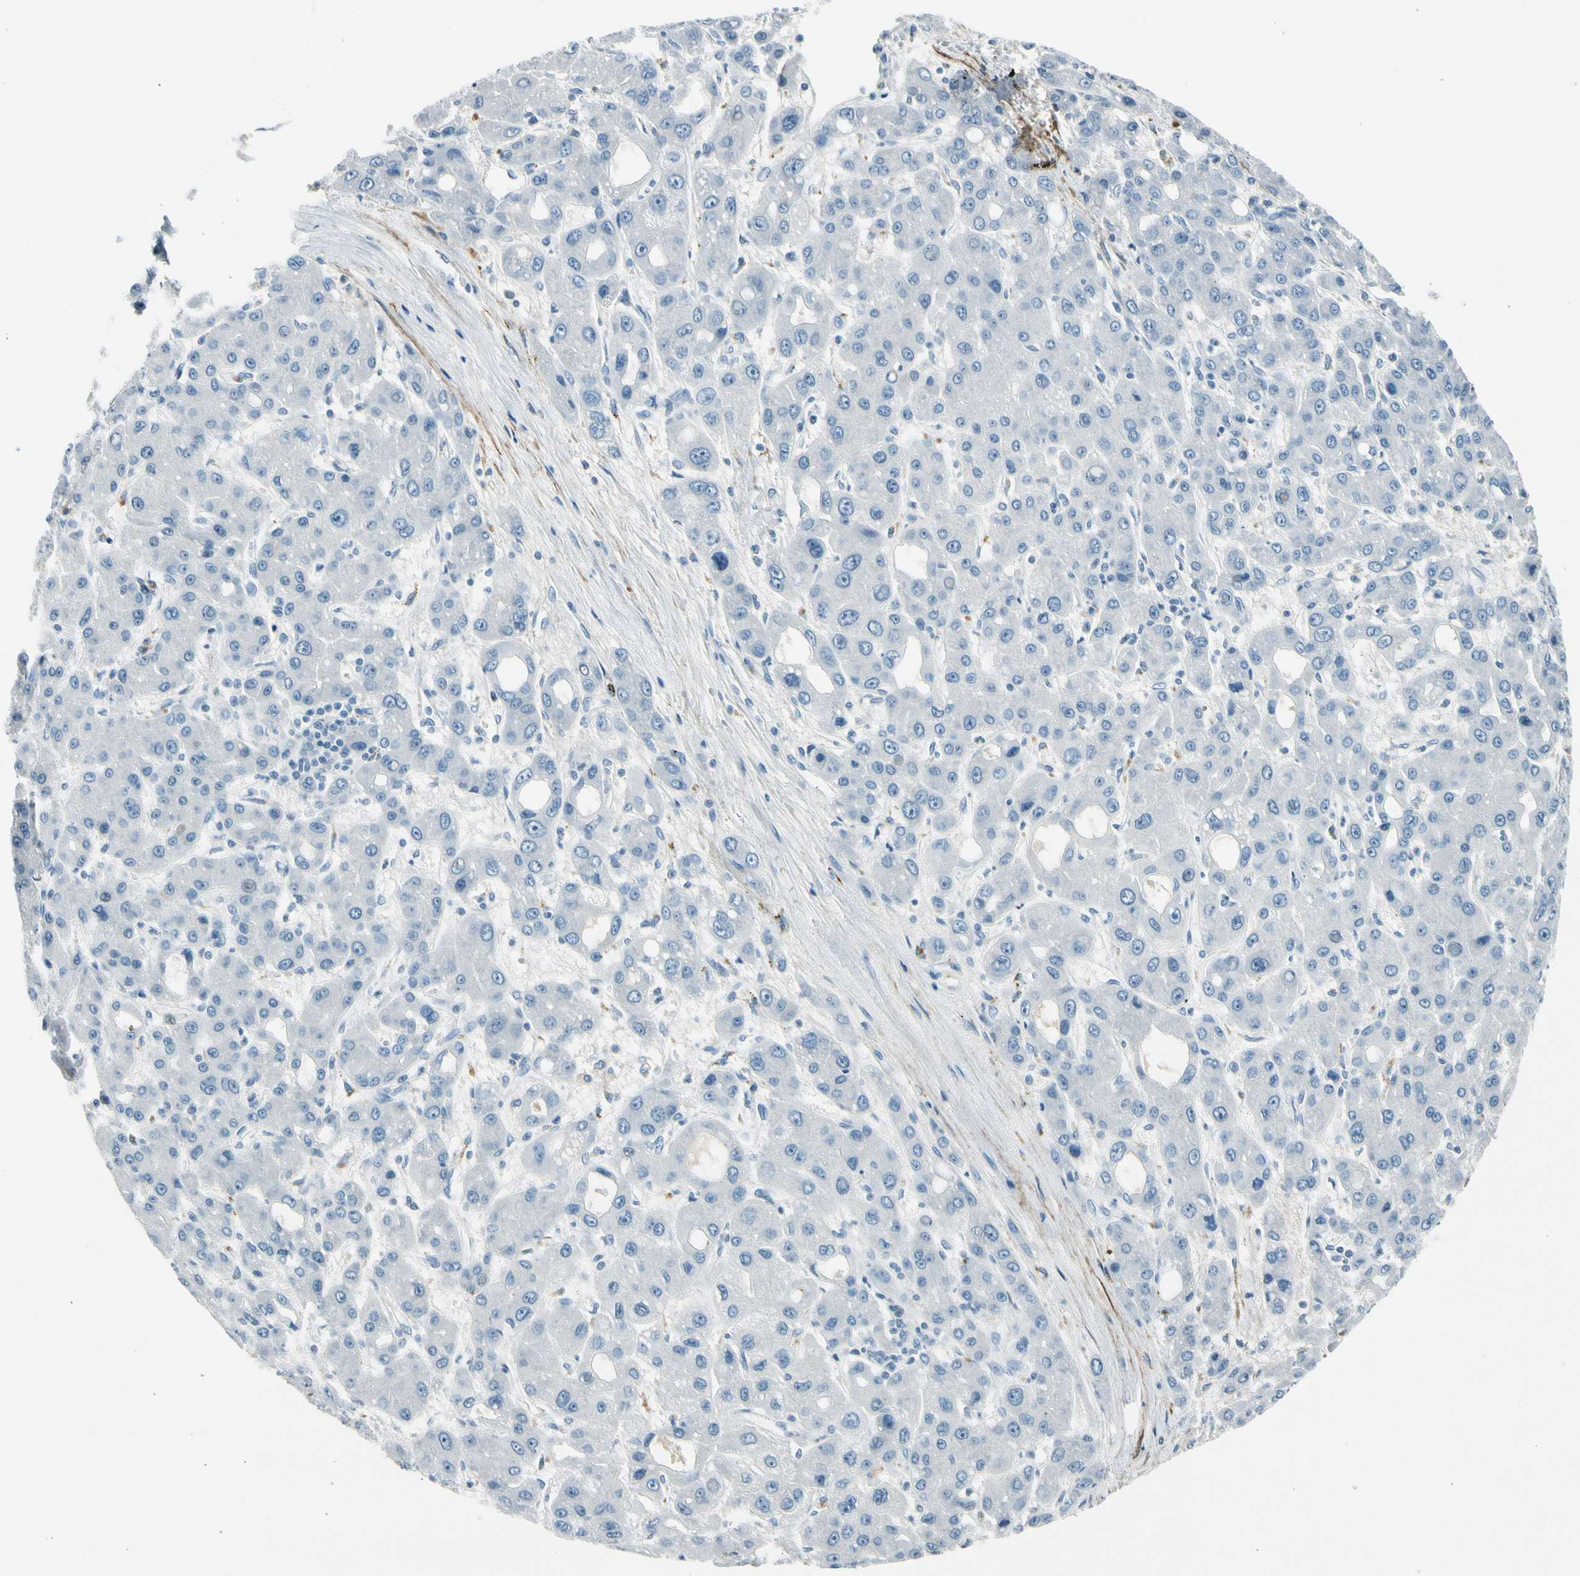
{"staining": {"intensity": "negative", "quantity": "none", "location": "none"}, "tissue": "liver cancer", "cell_type": "Tumor cells", "image_type": "cancer", "snomed": [{"axis": "morphology", "description": "Carcinoma, Hepatocellular, NOS"}, {"axis": "topography", "description": "Liver"}], "caption": "A micrograph of human liver cancer is negative for staining in tumor cells. Brightfield microscopy of immunohistochemistry stained with DAB (3,3'-diaminobenzidine) (brown) and hematoxylin (blue), captured at high magnification.", "gene": "PDPN", "patient": {"sex": "male", "age": 55}}